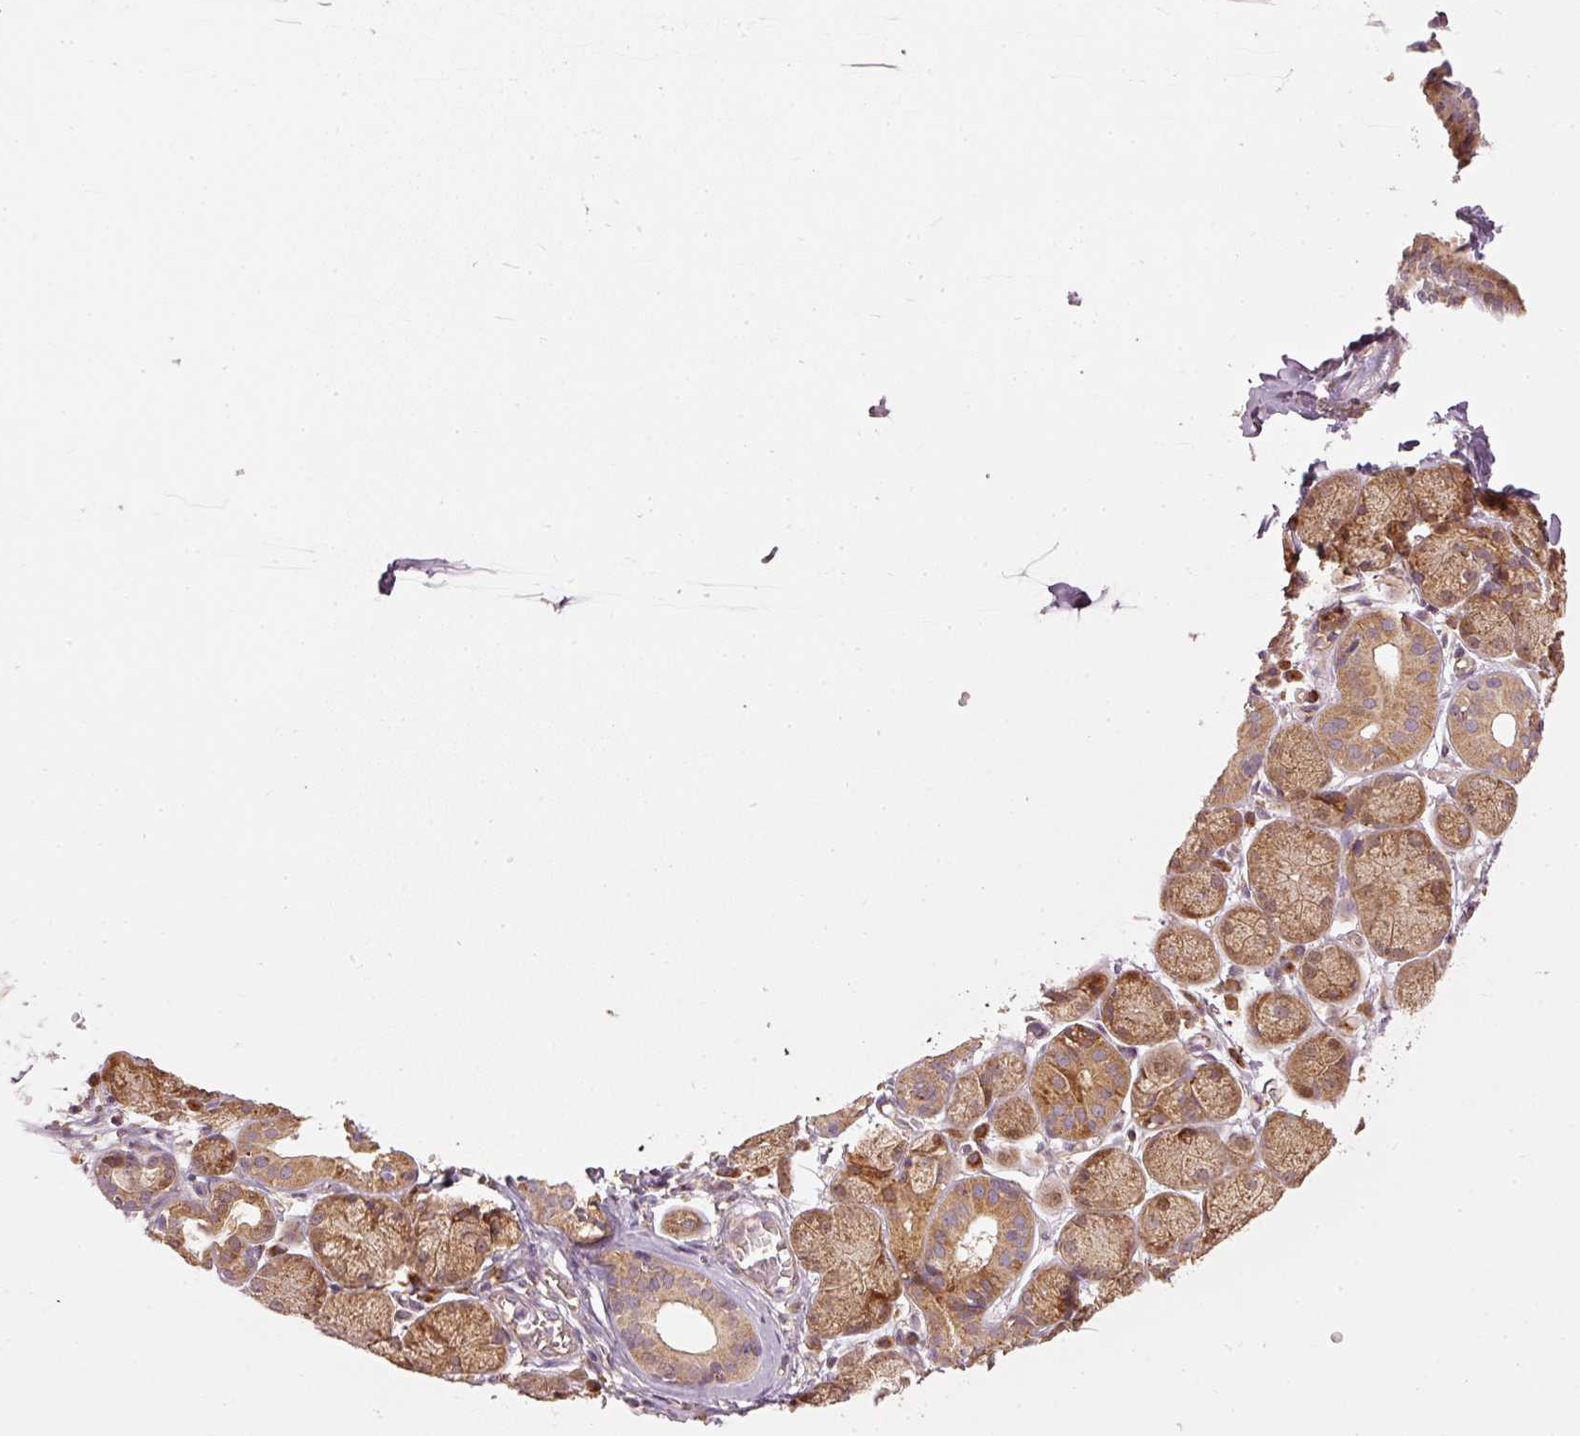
{"staining": {"intensity": "moderate", "quantity": ">75%", "location": "cytoplasmic/membranous"}, "tissue": "salivary gland", "cell_type": "Glandular cells", "image_type": "normal", "snomed": [{"axis": "morphology", "description": "Normal tissue, NOS"}, {"axis": "topography", "description": "Salivary gland"}], "caption": "Brown immunohistochemical staining in benign salivary gland displays moderate cytoplasmic/membranous expression in approximately >75% of glandular cells. (IHC, brightfield microscopy, high magnification).", "gene": "MTHFD1L", "patient": {"sex": "female", "age": 24}}